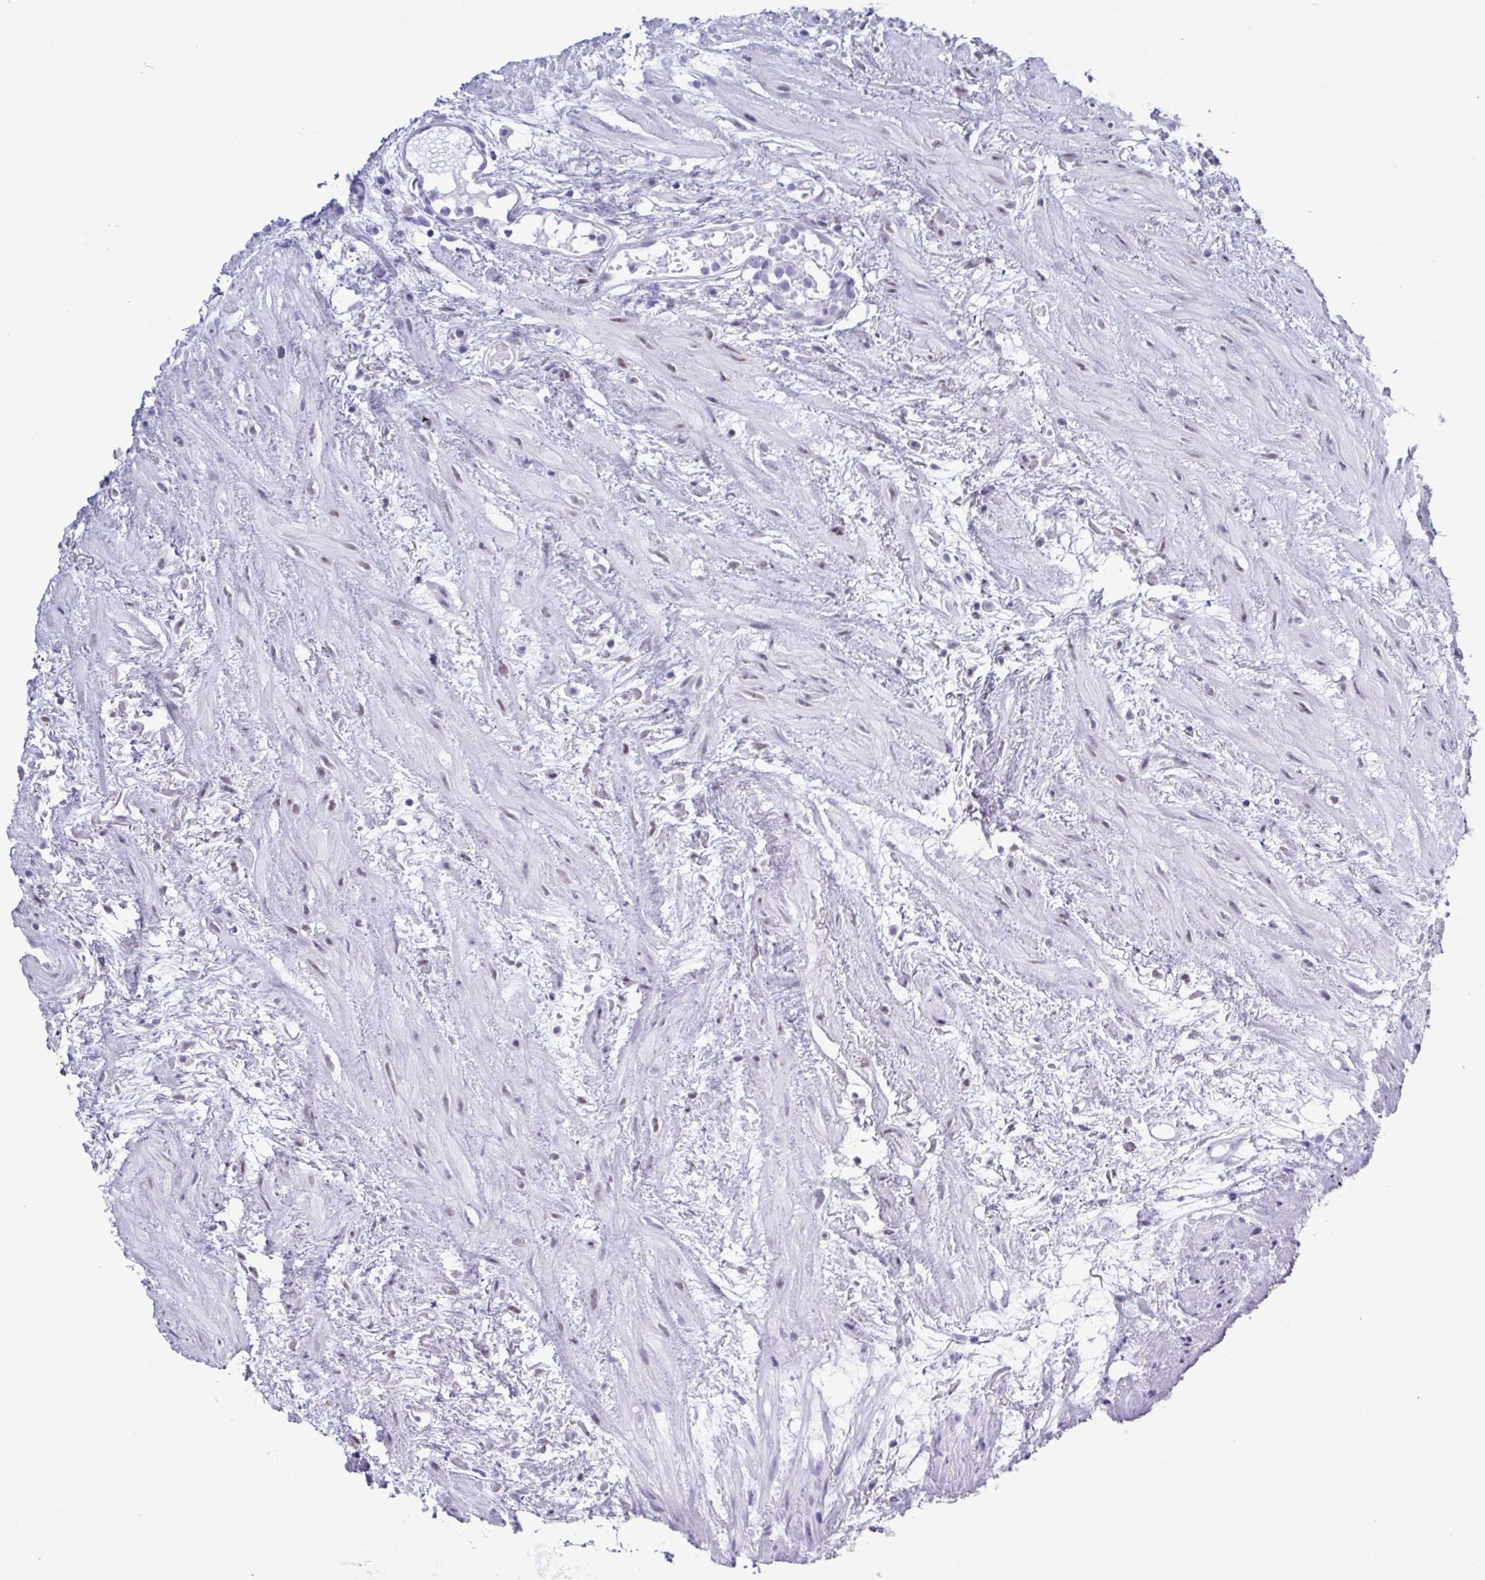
{"staining": {"intensity": "negative", "quantity": "none", "location": "none"}, "tissue": "prostate cancer", "cell_type": "Tumor cells", "image_type": "cancer", "snomed": [{"axis": "morphology", "description": "Adenocarcinoma, High grade"}, {"axis": "topography", "description": "Prostate"}], "caption": "IHC photomicrograph of neoplastic tissue: prostate cancer stained with DAB (3,3'-diaminobenzidine) displays no significant protein staining in tumor cells.", "gene": "SUGP2", "patient": {"sex": "male", "age": 85}}